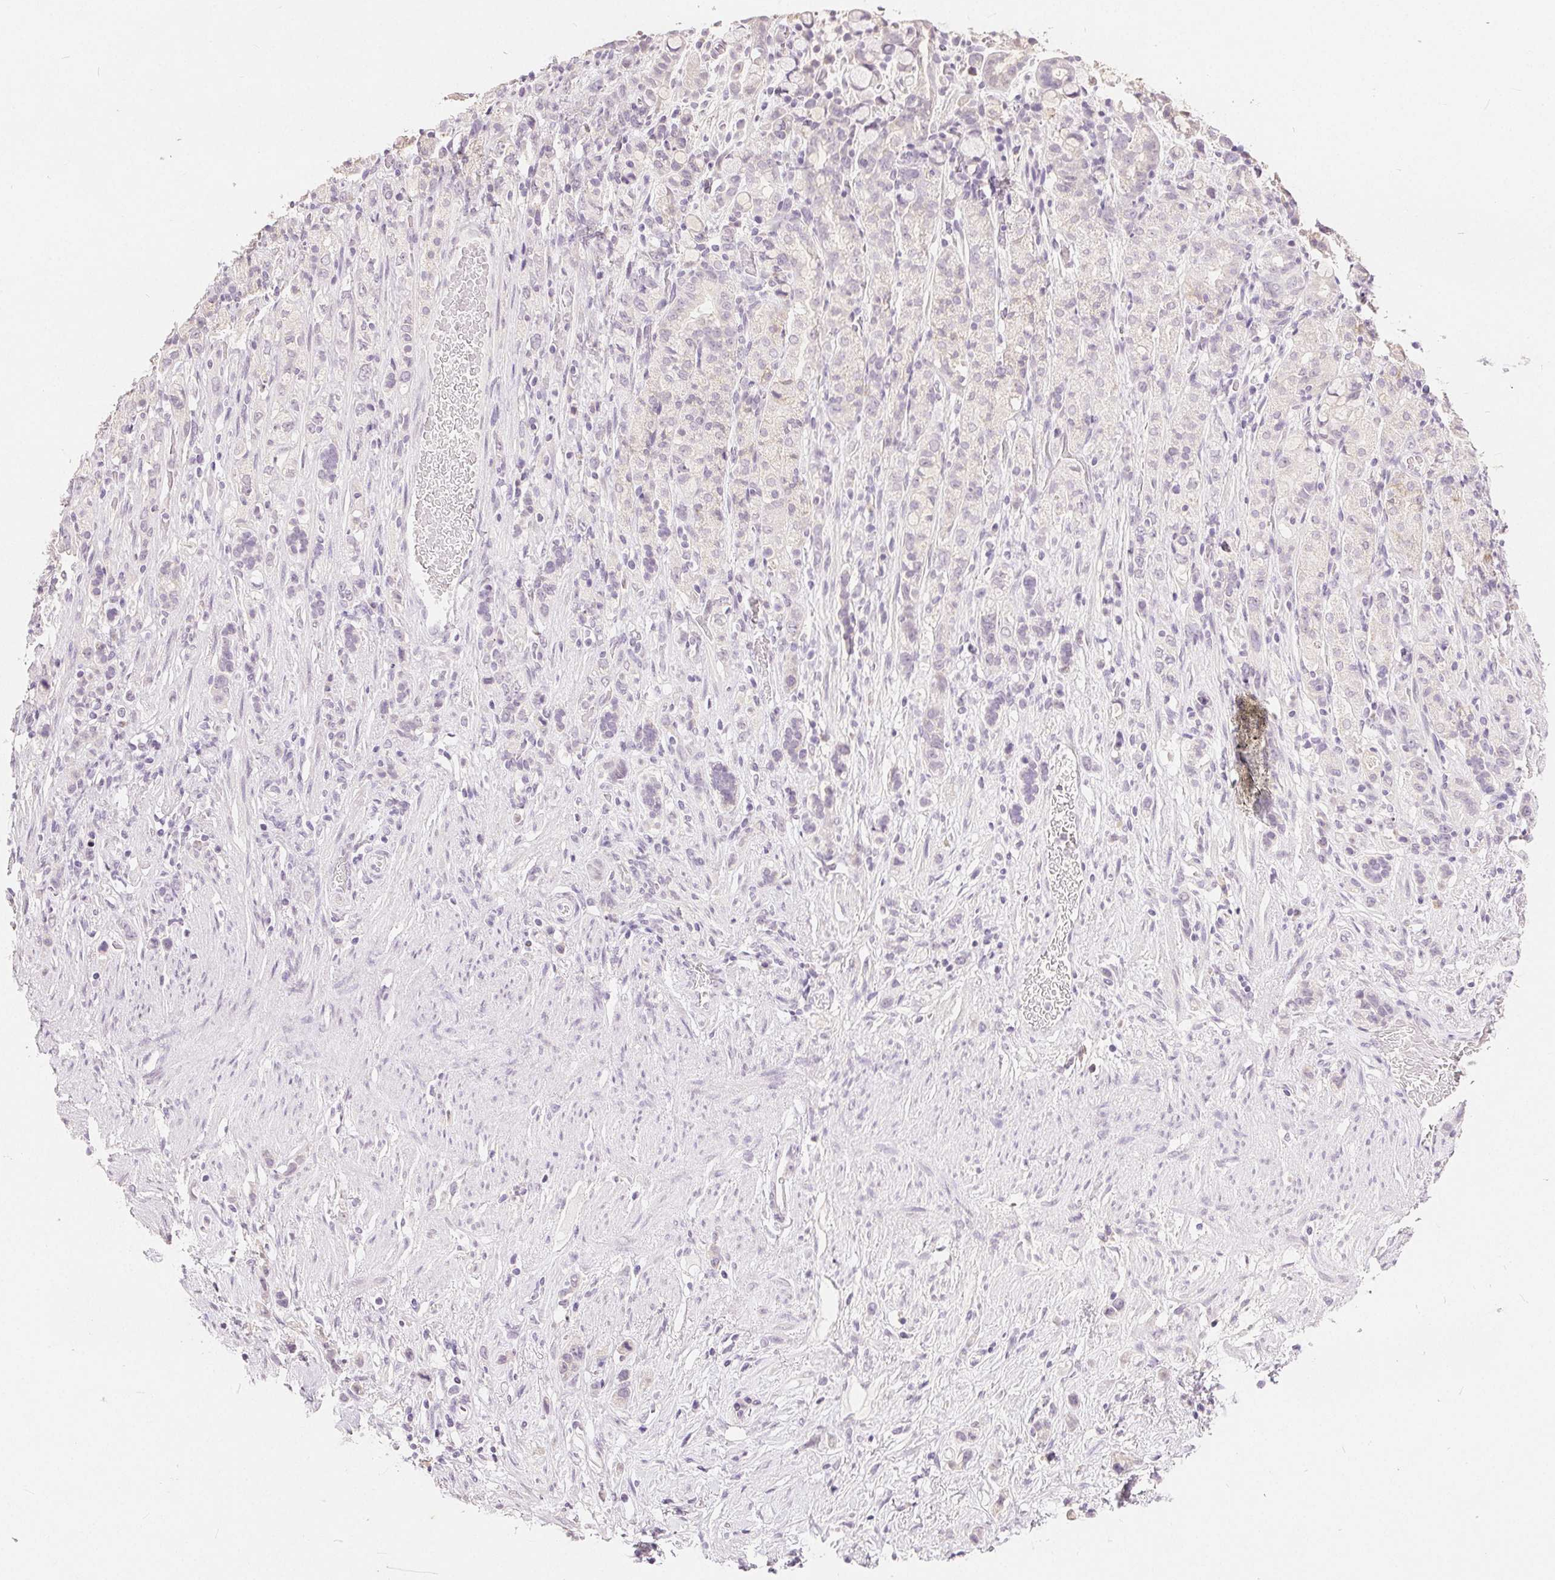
{"staining": {"intensity": "negative", "quantity": "none", "location": "none"}, "tissue": "stomach cancer", "cell_type": "Tumor cells", "image_type": "cancer", "snomed": [{"axis": "morphology", "description": "Adenocarcinoma, NOS"}, {"axis": "topography", "description": "Stomach"}], "caption": "A photomicrograph of adenocarcinoma (stomach) stained for a protein reveals no brown staining in tumor cells.", "gene": "CA12", "patient": {"sex": "female", "age": 65}}